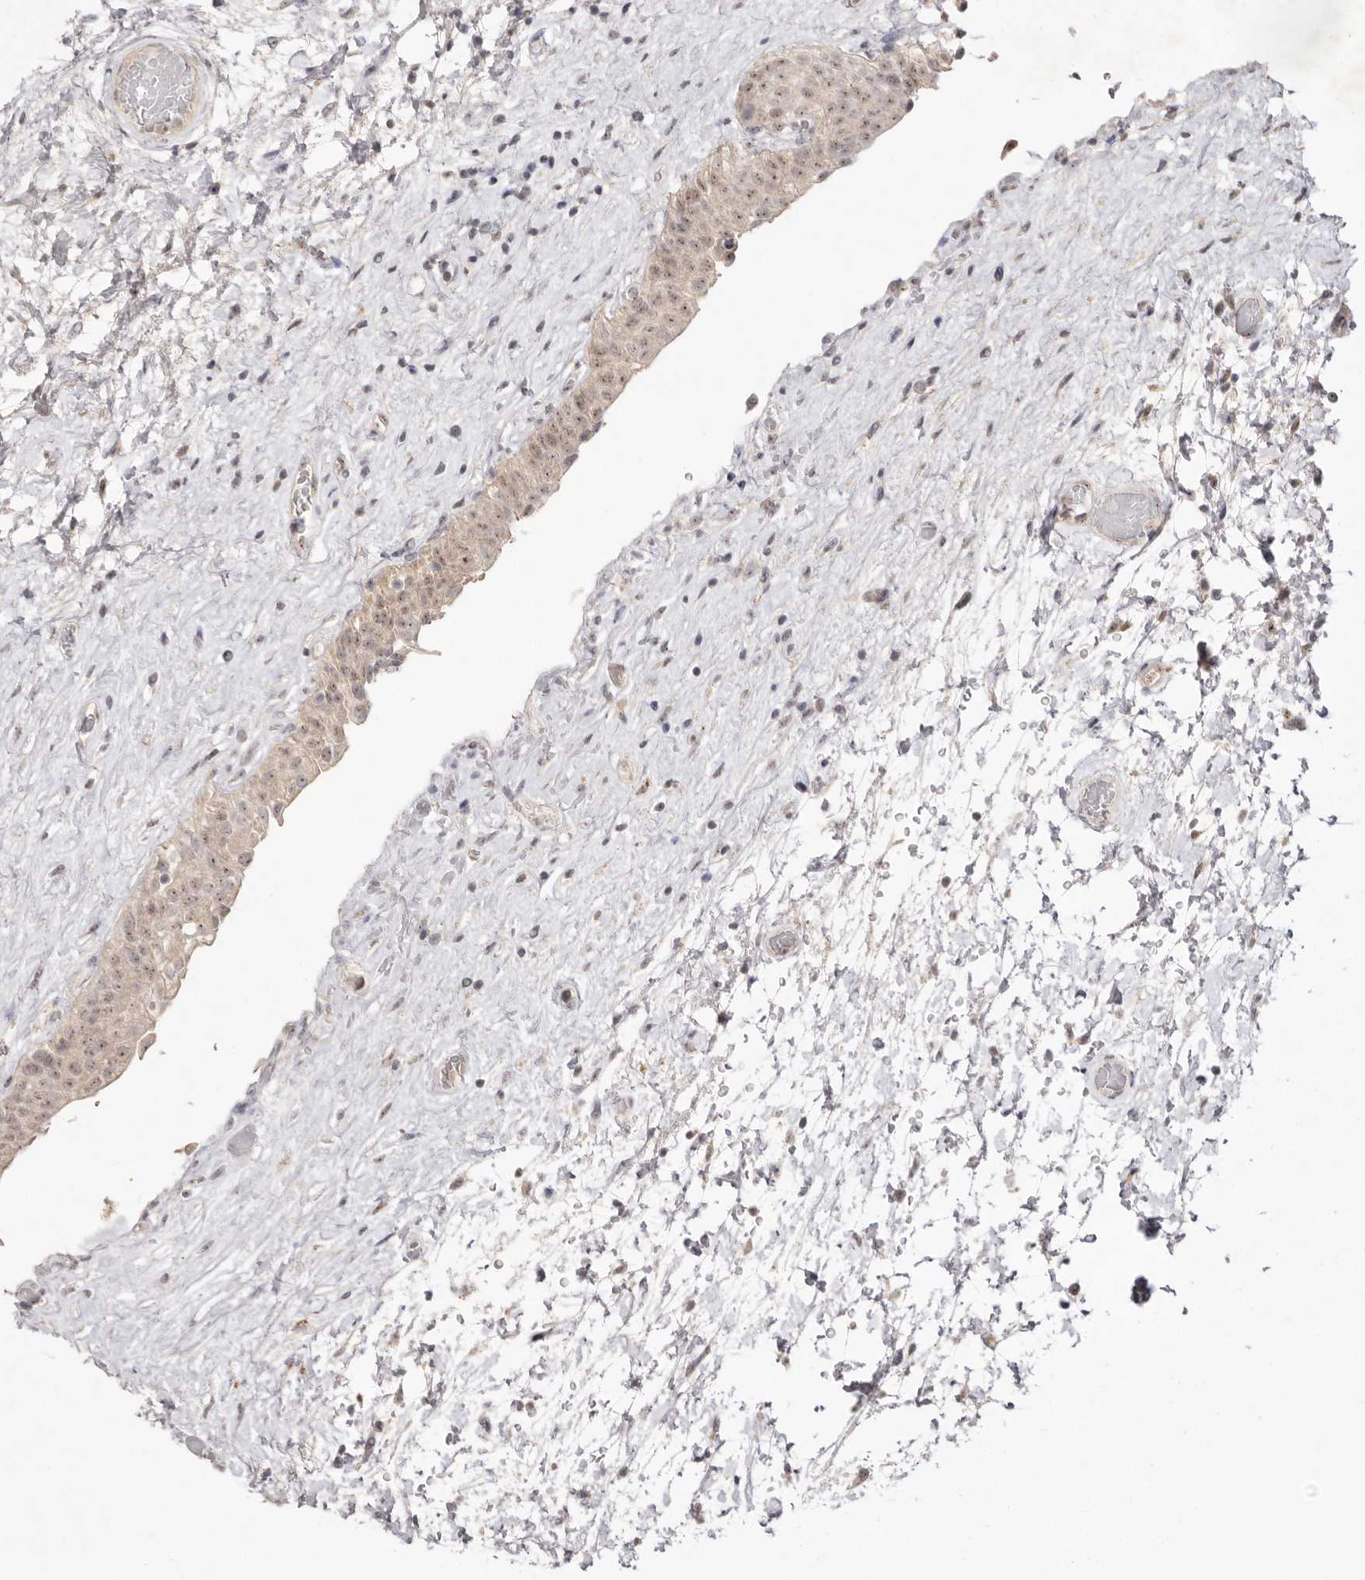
{"staining": {"intensity": "weak", "quantity": ">75%", "location": "cytoplasmic/membranous,nuclear"}, "tissue": "urinary bladder", "cell_type": "Urothelial cells", "image_type": "normal", "snomed": [{"axis": "morphology", "description": "Normal tissue, NOS"}, {"axis": "topography", "description": "Urinary bladder"}], "caption": "Immunohistochemical staining of unremarkable human urinary bladder reveals weak cytoplasmic/membranous,nuclear protein positivity in about >75% of urothelial cells.", "gene": "TADA1", "patient": {"sex": "male", "age": 74}}